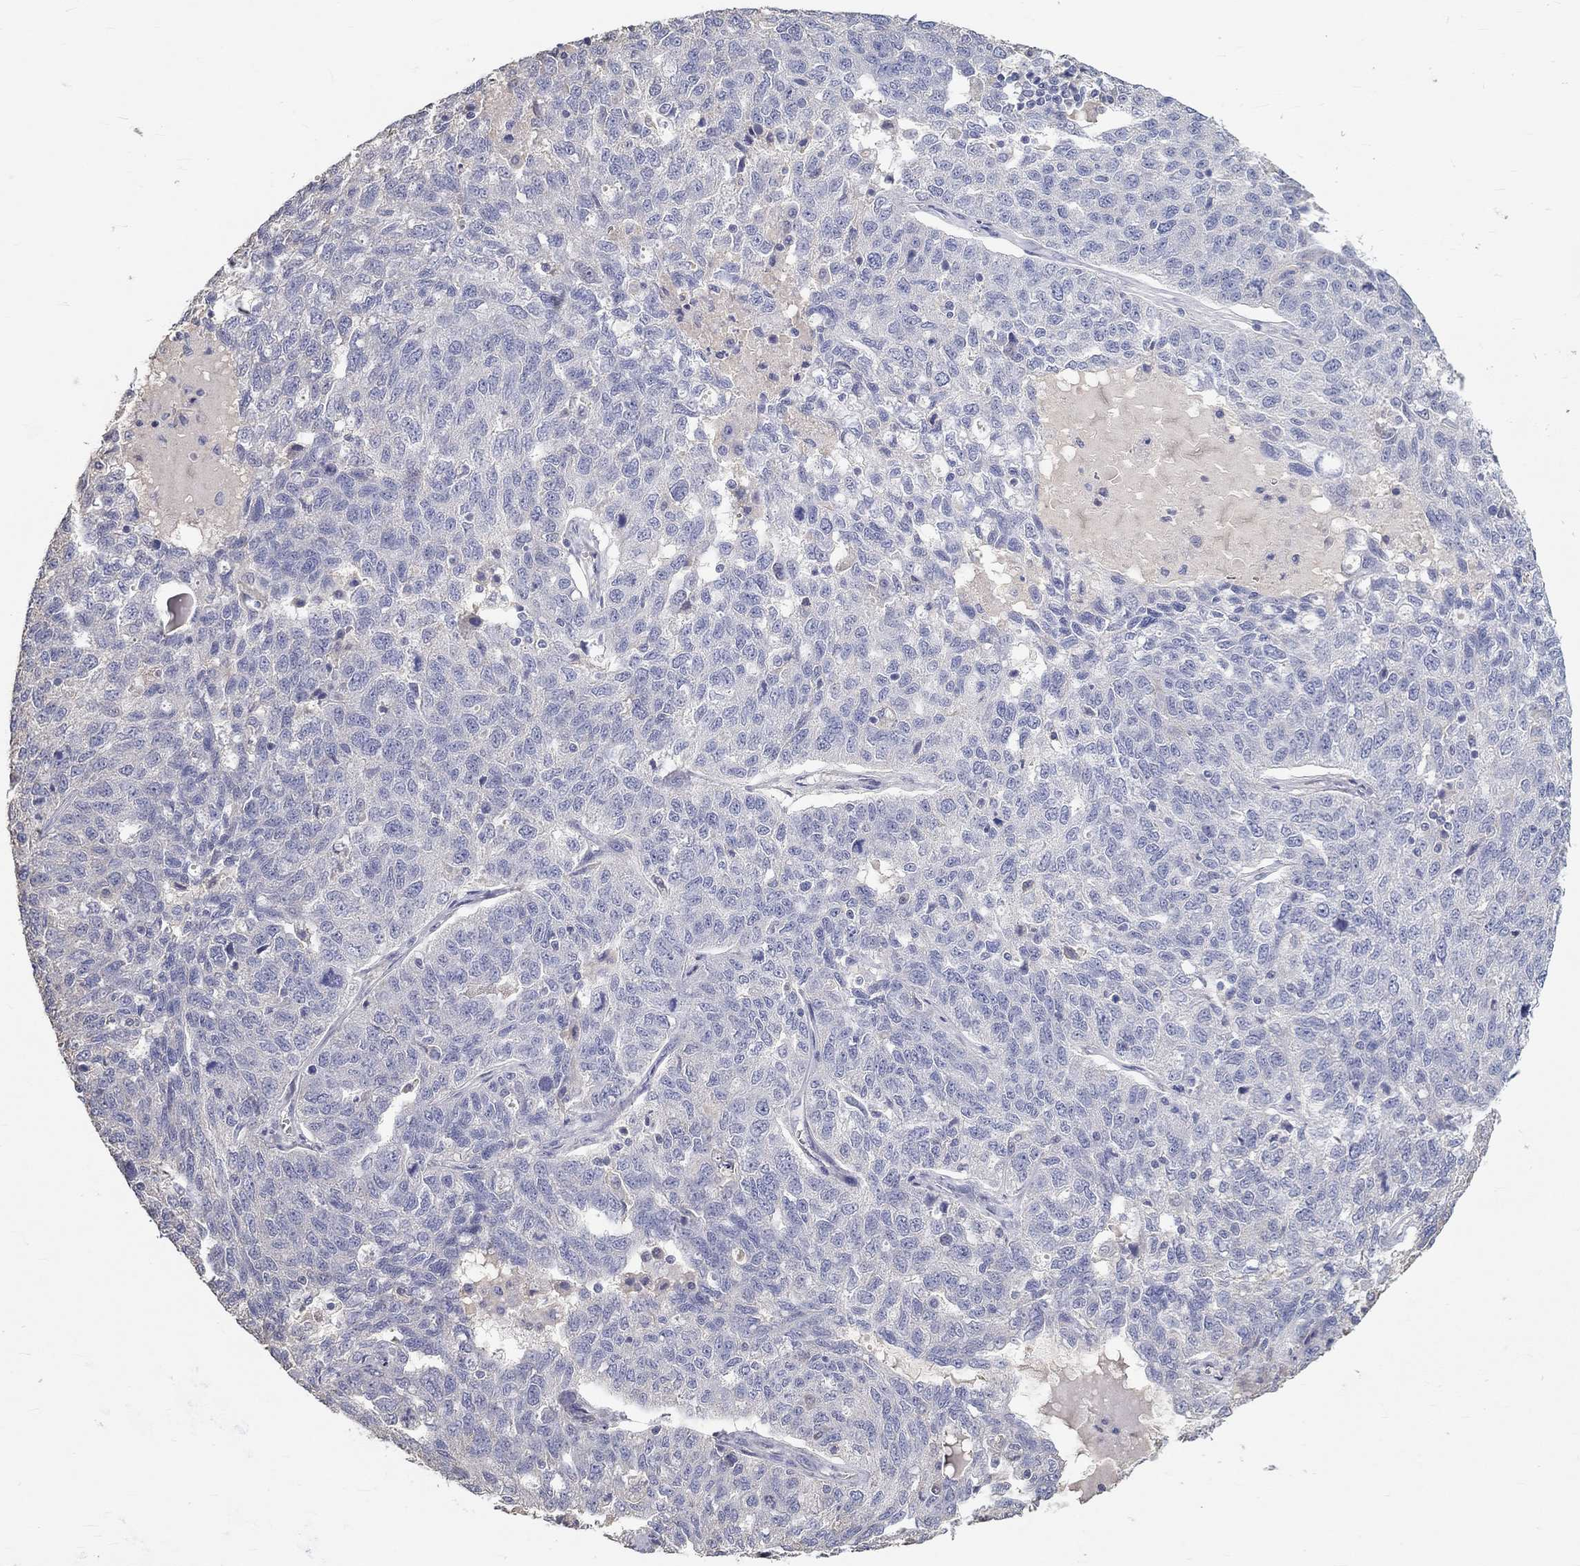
{"staining": {"intensity": "negative", "quantity": "none", "location": "none"}, "tissue": "ovarian cancer", "cell_type": "Tumor cells", "image_type": "cancer", "snomed": [{"axis": "morphology", "description": "Cystadenocarcinoma, serous, NOS"}, {"axis": "topography", "description": "Ovary"}], "caption": "Histopathology image shows no protein expression in tumor cells of ovarian cancer tissue.", "gene": "FGF2", "patient": {"sex": "female", "age": 71}}